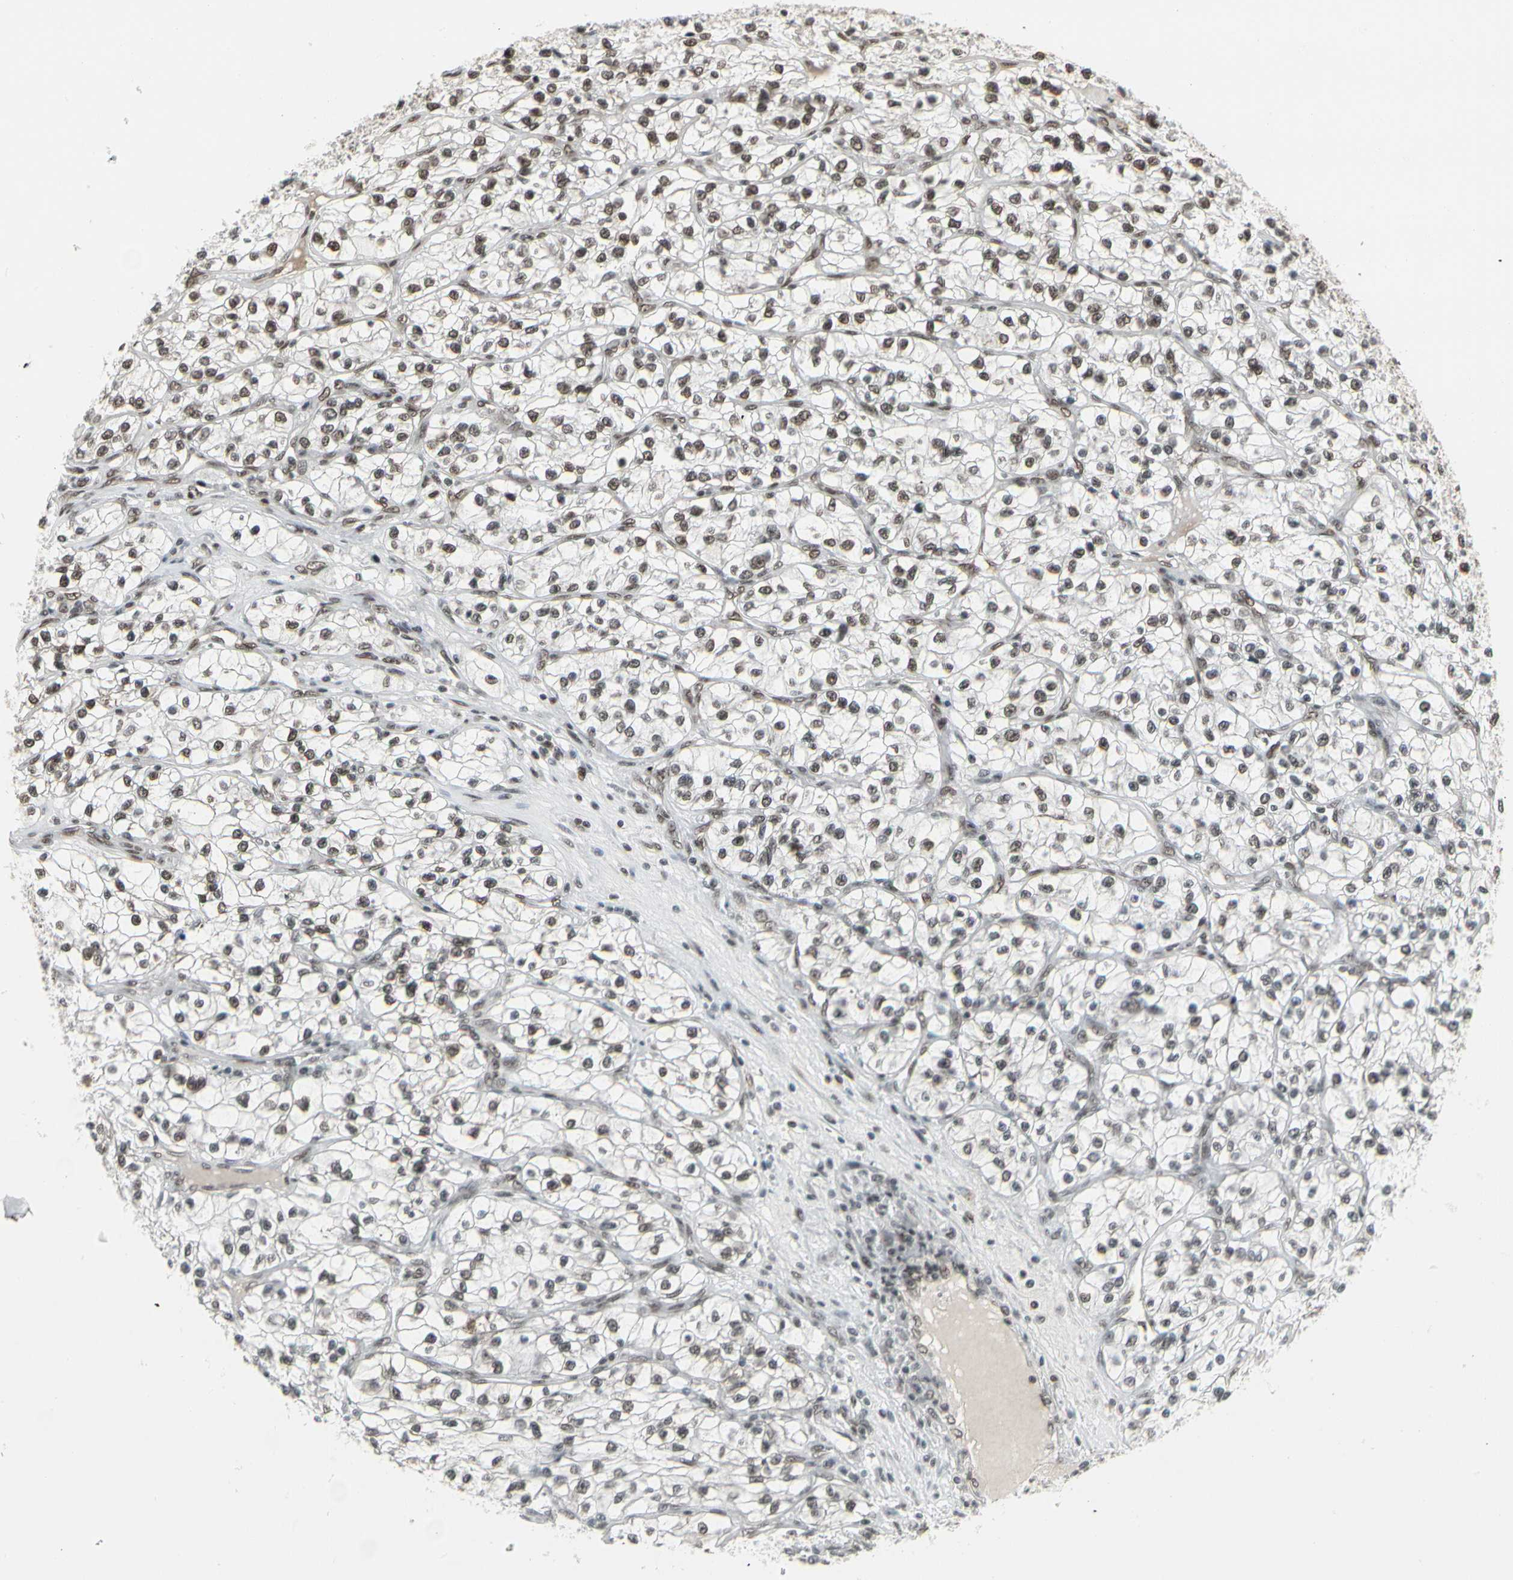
{"staining": {"intensity": "moderate", "quantity": ">75%", "location": "nuclear"}, "tissue": "renal cancer", "cell_type": "Tumor cells", "image_type": "cancer", "snomed": [{"axis": "morphology", "description": "Adenocarcinoma, NOS"}, {"axis": "topography", "description": "Kidney"}], "caption": "High-power microscopy captured an immunohistochemistry photomicrograph of adenocarcinoma (renal), revealing moderate nuclear staining in about >75% of tumor cells. (DAB = brown stain, brightfield microscopy at high magnification).", "gene": "HMG20A", "patient": {"sex": "female", "age": 57}}